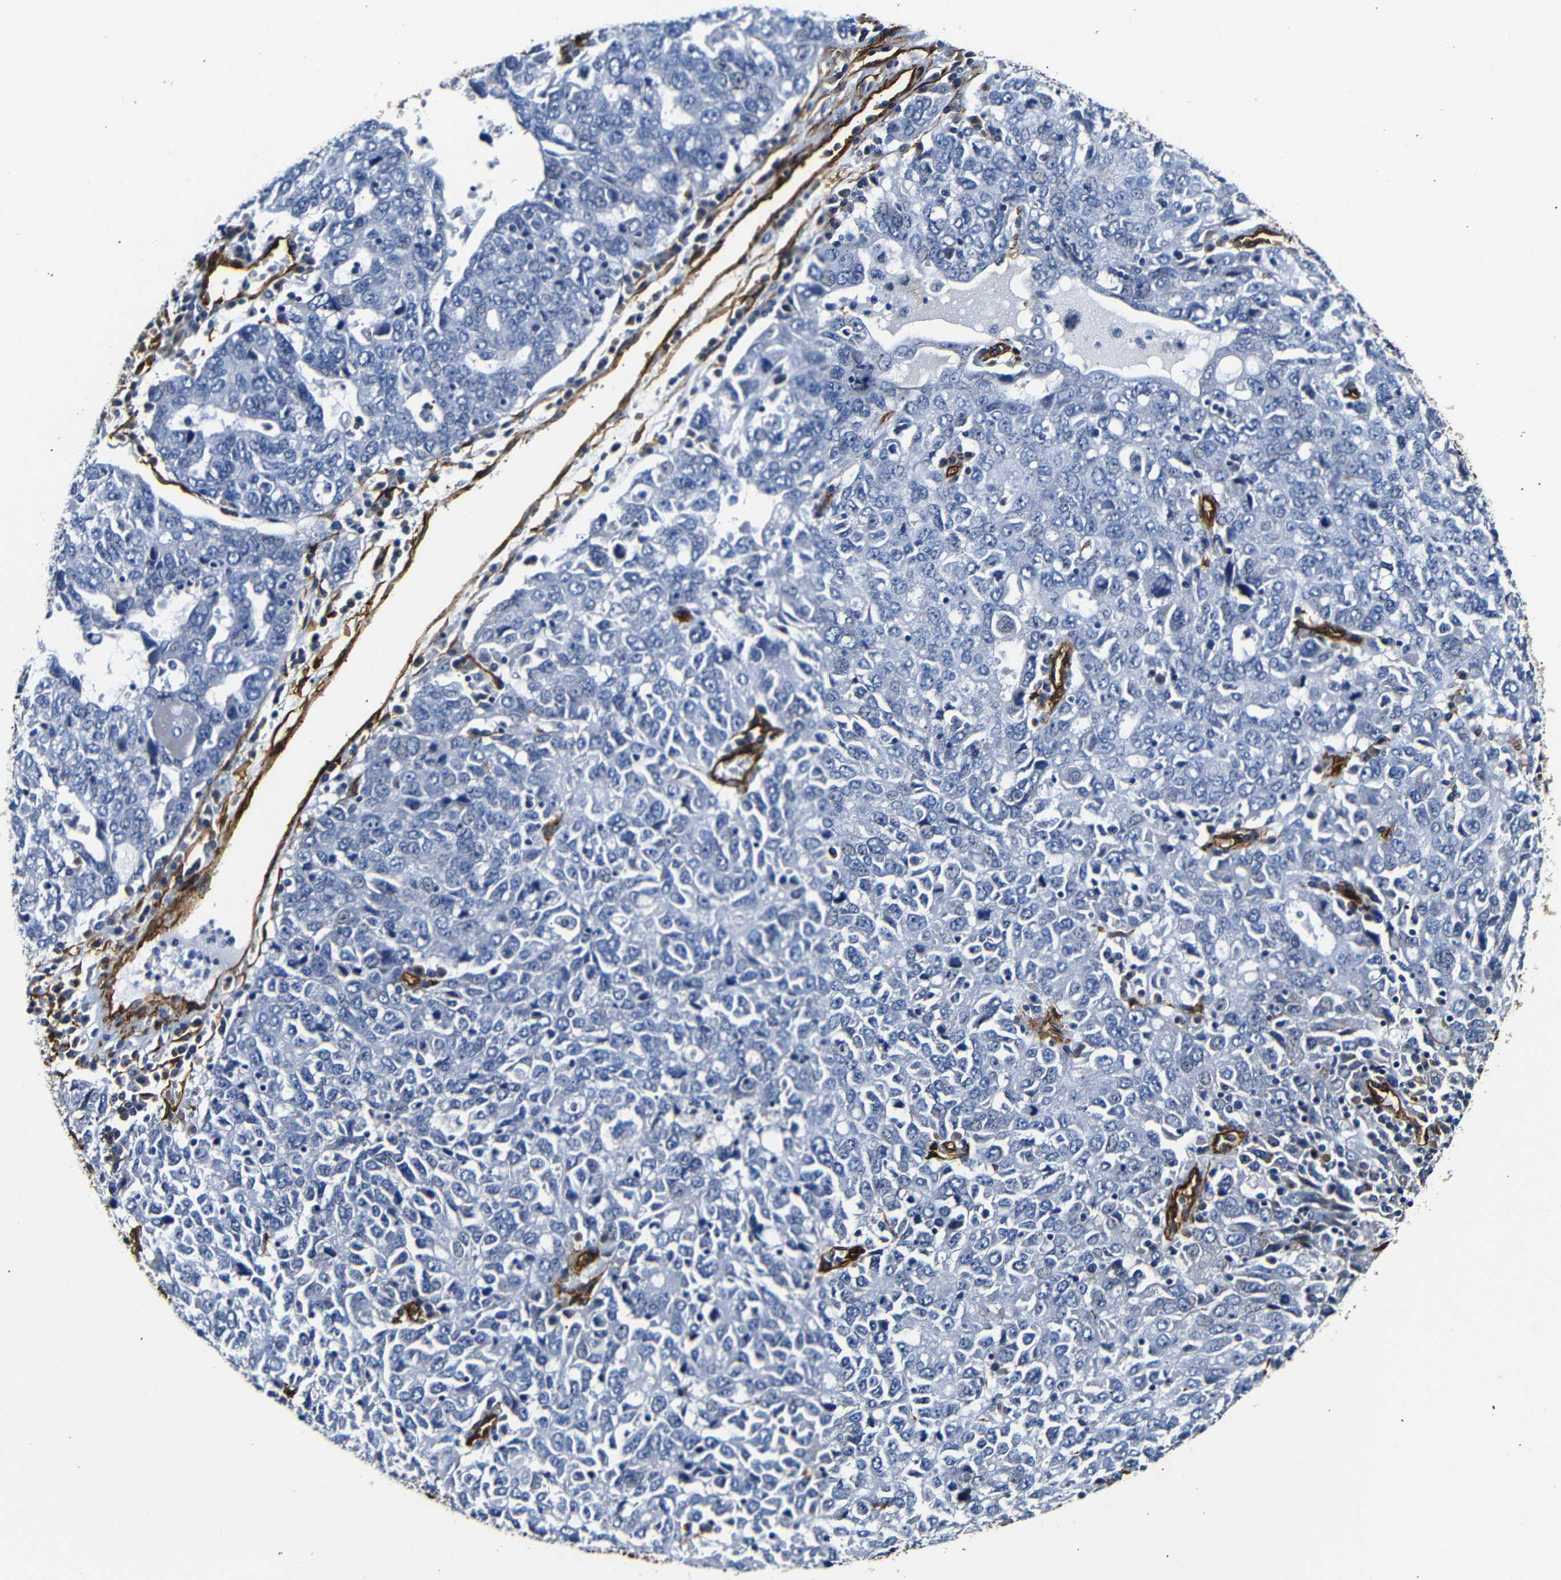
{"staining": {"intensity": "negative", "quantity": "none", "location": "none"}, "tissue": "ovarian cancer", "cell_type": "Tumor cells", "image_type": "cancer", "snomed": [{"axis": "morphology", "description": "Carcinoma, endometroid"}, {"axis": "topography", "description": "Ovary"}], "caption": "Immunohistochemistry (IHC) micrograph of human ovarian cancer (endometroid carcinoma) stained for a protein (brown), which demonstrates no expression in tumor cells.", "gene": "CAV2", "patient": {"sex": "female", "age": 62}}